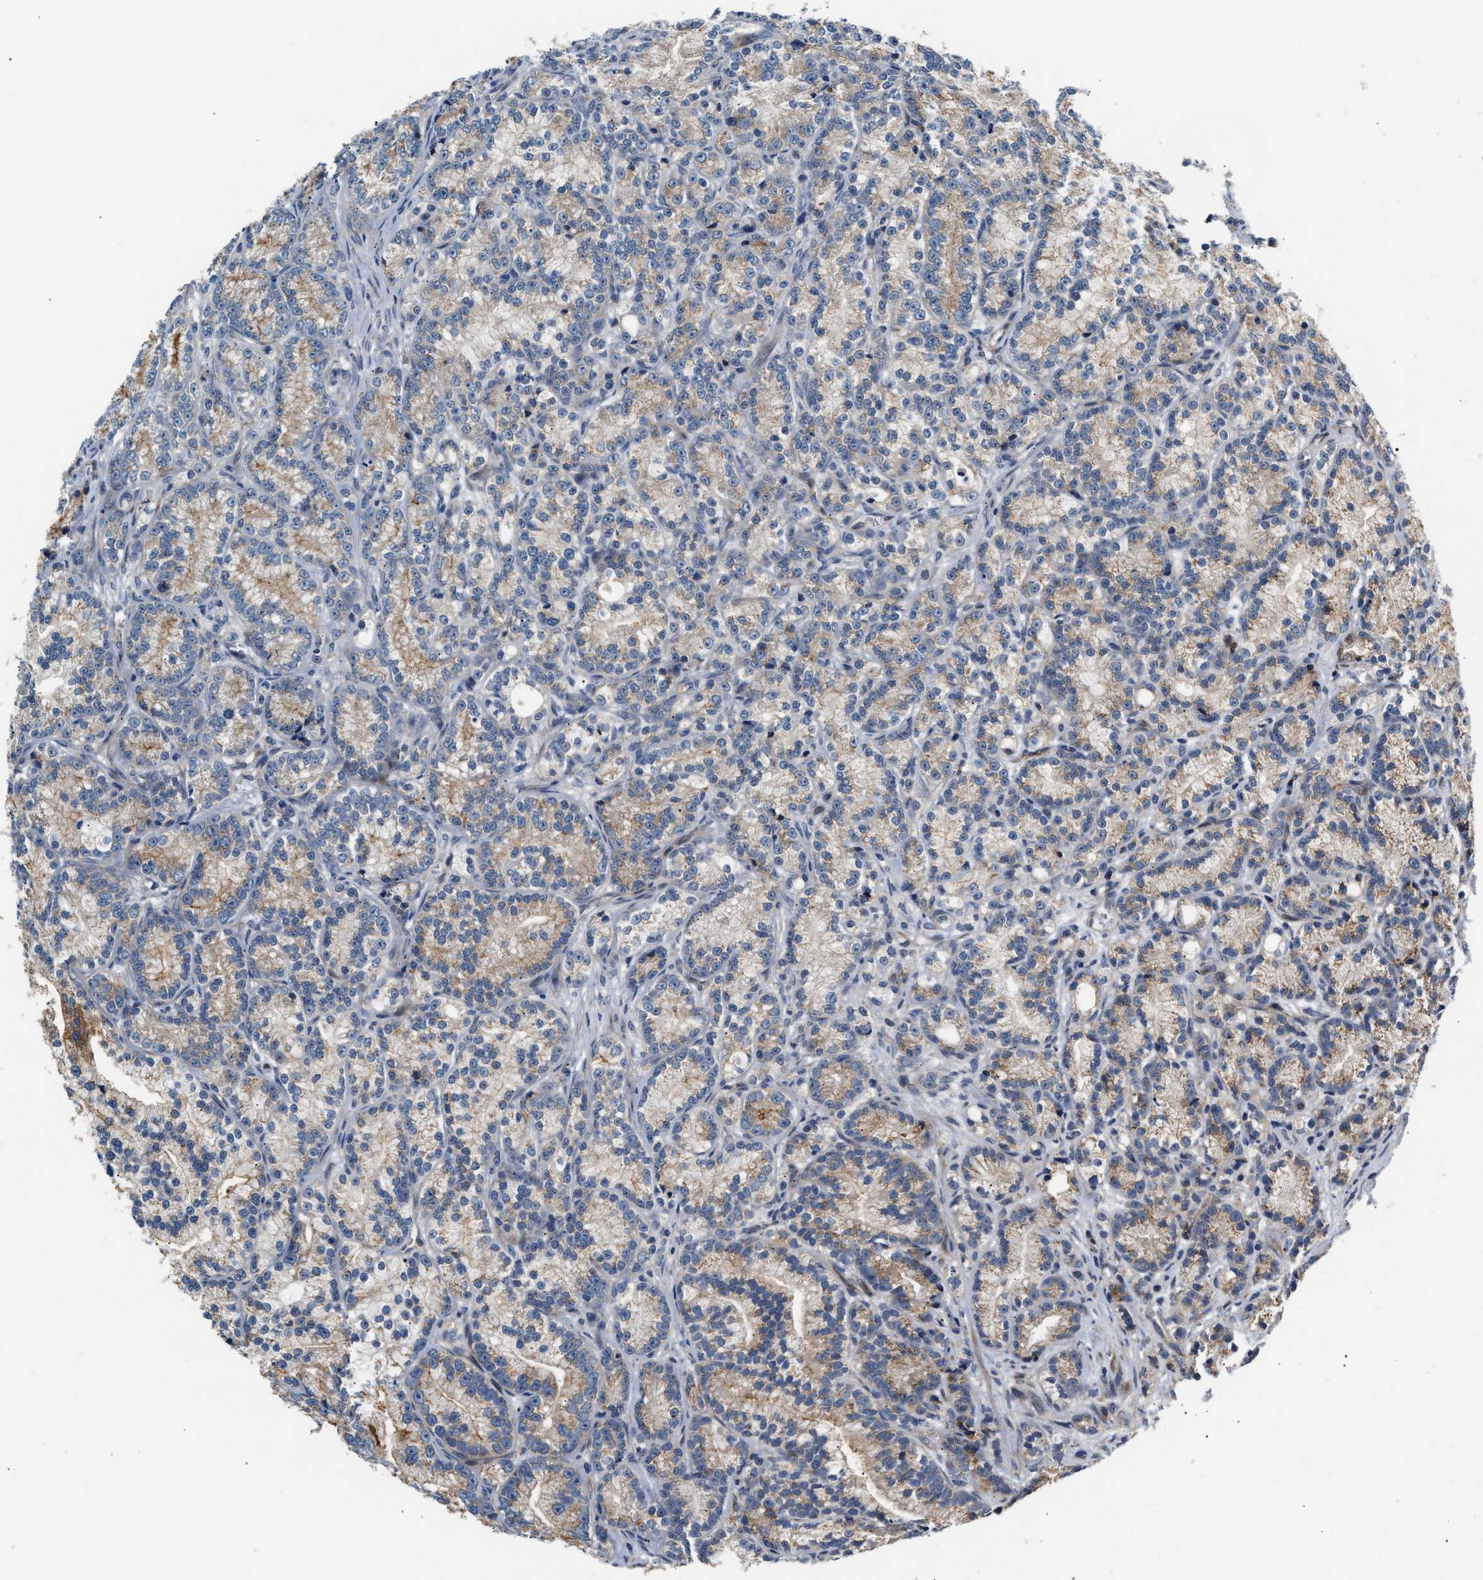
{"staining": {"intensity": "weak", "quantity": "<25%", "location": "cytoplasmic/membranous"}, "tissue": "prostate cancer", "cell_type": "Tumor cells", "image_type": "cancer", "snomed": [{"axis": "morphology", "description": "Adenocarcinoma, Low grade"}, {"axis": "topography", "description": "Prostate"}], "caption": "This is an IHC histopathology image of low-grade adenocarcinoma (prostate). There is no staining in tumor cells.", "gene": "IFT74", "patient": {"sex": "male", "age": 89}}